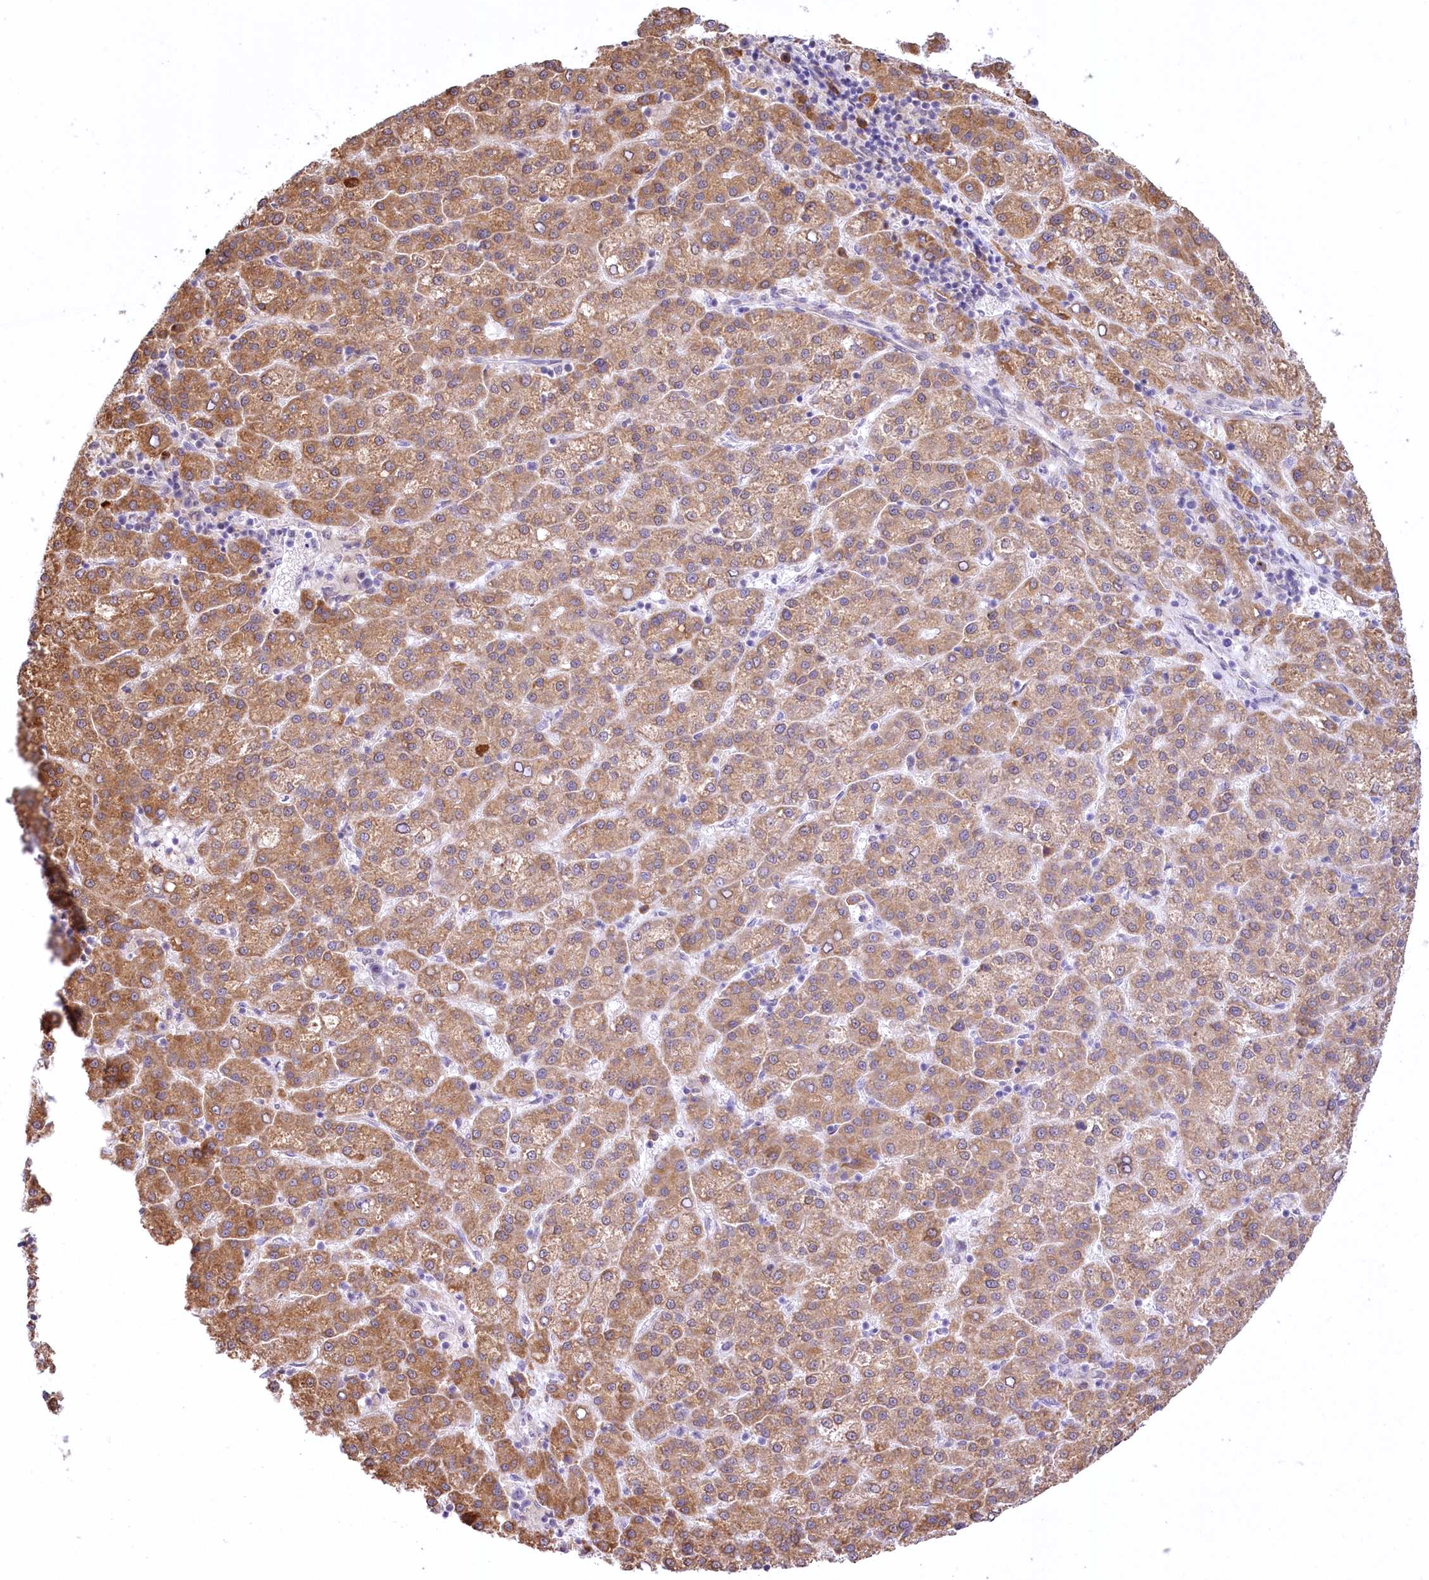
{"staining": {"intensity": "moderate", "quantity": ">75%", "location": "cytoplasmic/membranous"}, "tissue": "liver cancer", "cell_type": "Tumor cells", "image_type": "cancer", "snomed": [{"axis": "morphology", "description": "Carcinoma, Hepatocellular, NOS"}, {"axis": "topography", "description": "Liver"}], "caption": "Protein expression analysis of human liver cancer (hepatocellular carcinoma) reveals moderate cytoplasmic/membranous positivity in approximately >75% of tumor cells. Using DAB (brown) and hematoxylin (blue) stains, captured at high magnification using brightfield microscopy.", "gene": "NCKAP5", "patient": {"sex": "female", "age": 58}}